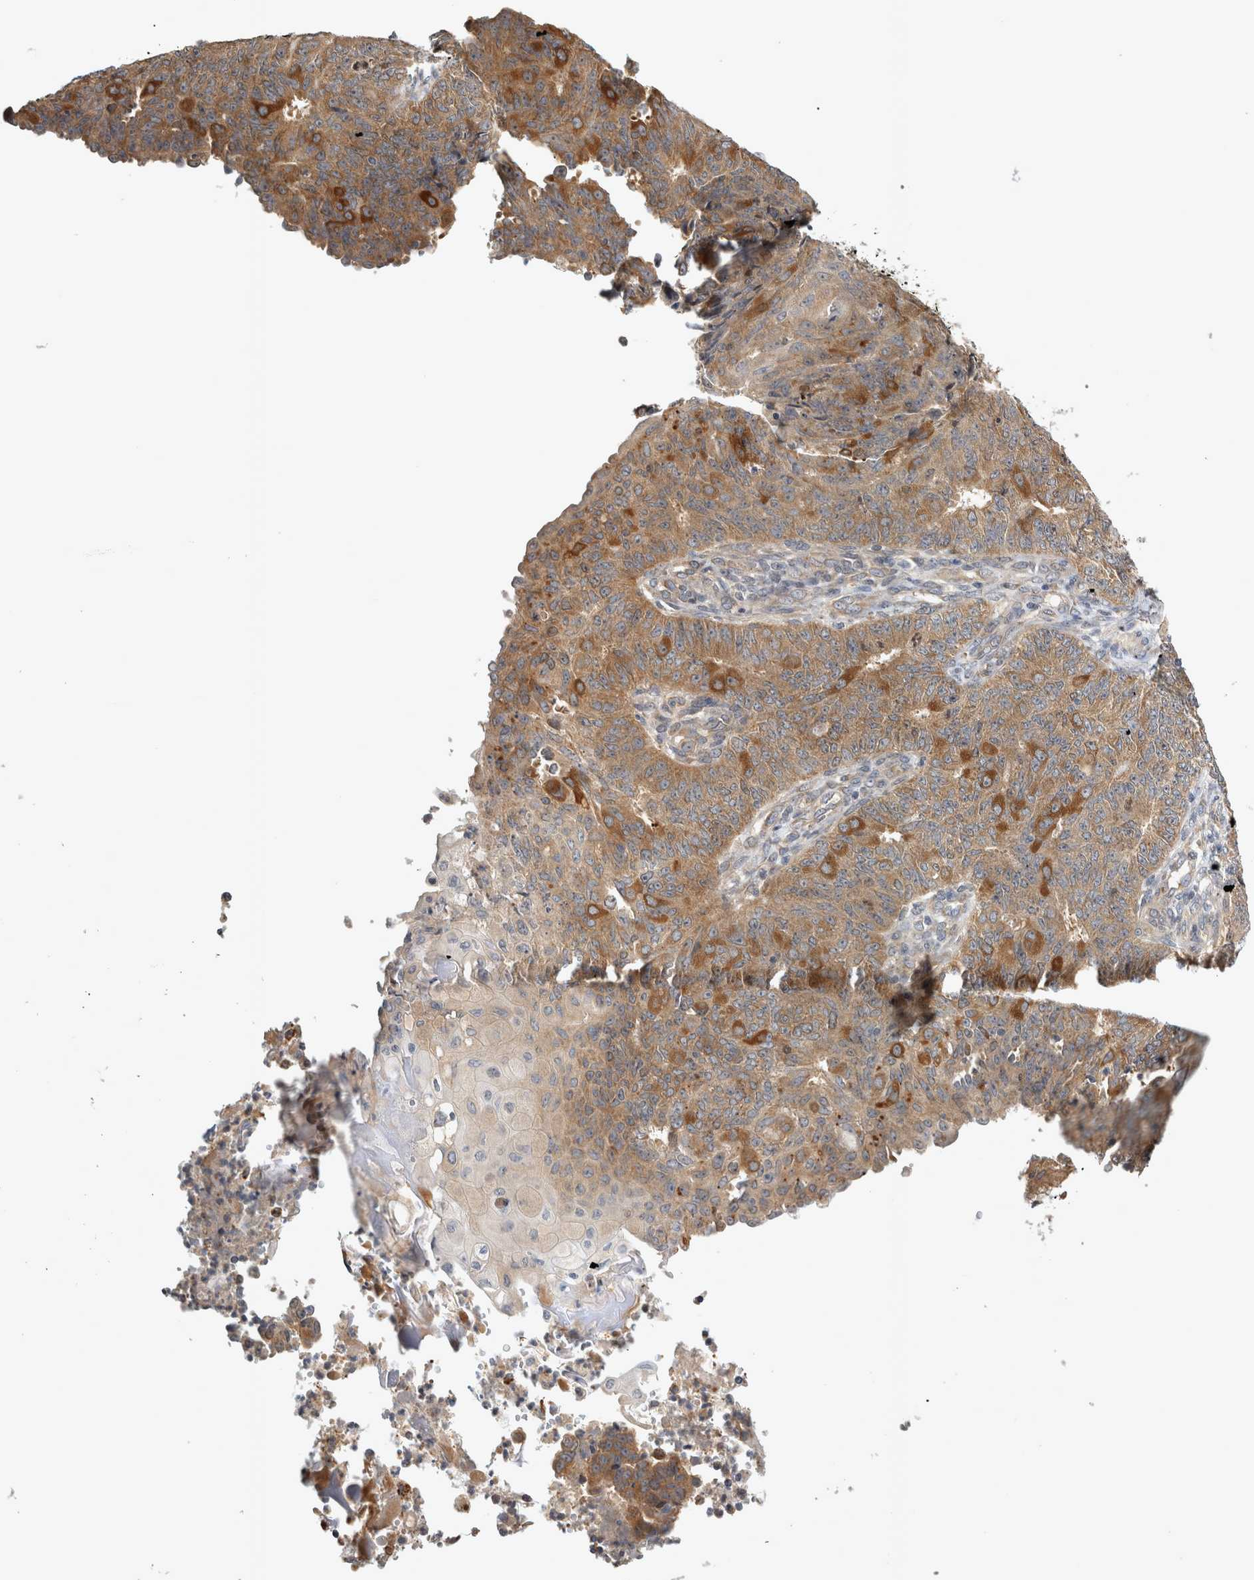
{"staining": {"intensity": "moderate", "quantity": ">75%", "location": "cytoplasmic/membranous"}, "tissue": "endometrial cancer", "cell_type": "Tumor cells", "image_type": "cancer", "snomed": [{"axis": "morphology", "description": "Adenocarcinoma, NOS"}, {"axis": "topography", "description": "Endometrium"}], "caption": "An image of human endometrial cancer stained for a protein shows moderate cytoplasmic/membranous brown staining in tumor cells. (Stains: DAB in brown, nuclei in blue, Microscopy: brightfield microscopy at high magnification).", "gene": "TRMT61B", "patient": {"sex": "female", "age": 32}}